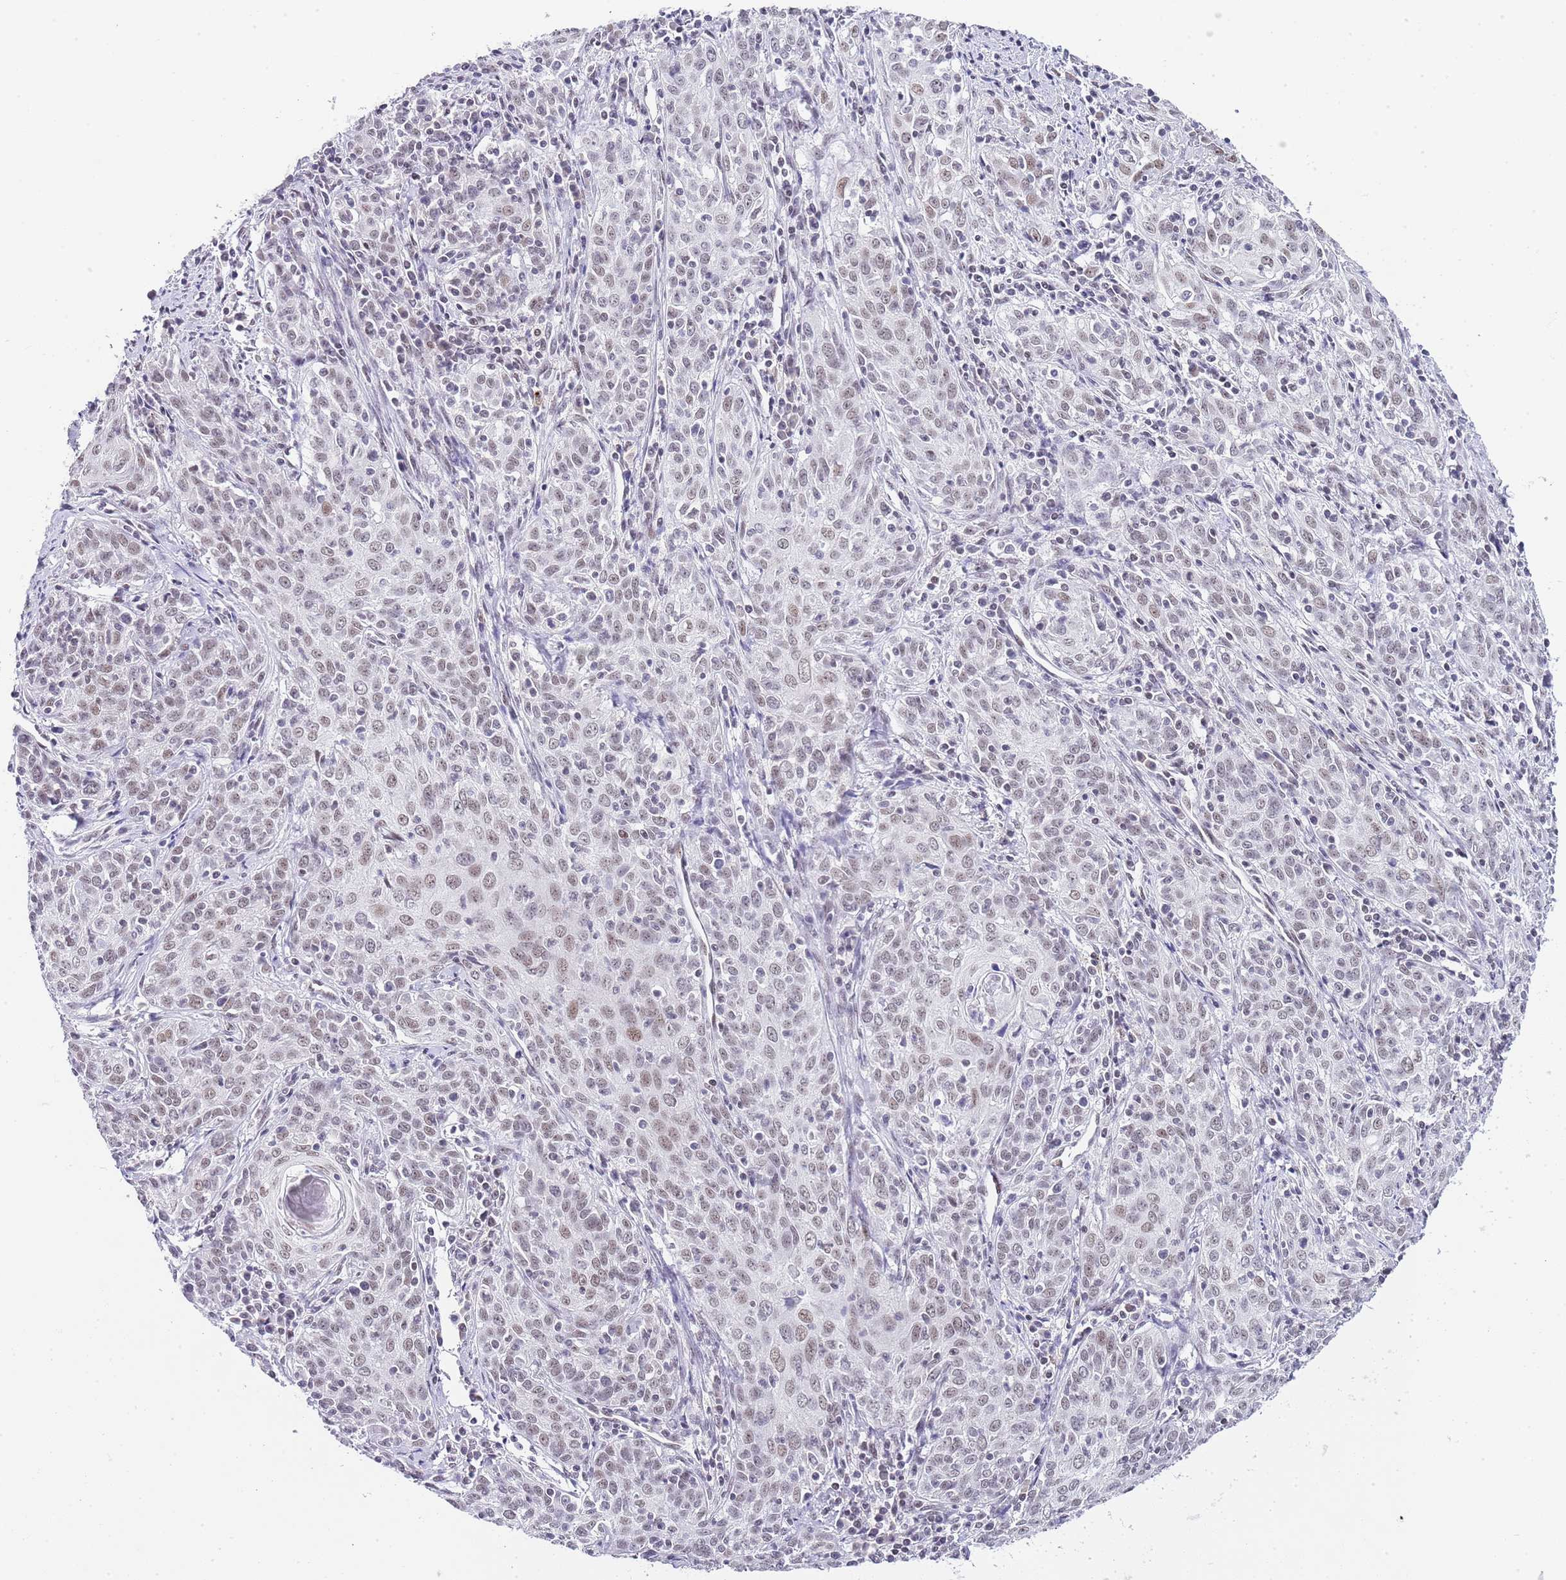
{"staining": {"intensity": "weak", "quantity": "25%-75%", "location": "nuclear"}, "tissue": "cervical cancer", "cell_type": "Tumor cells", "image_type": "cancer", "snomed": [{"axis": "morphology", "description": "Squamous cell carcinoma, NOS"}, {"axis": "topography", "description": "Cervix"}], "caption": "A histopathology image showing weak nuclear staining in approximately 25%-75% of tumor cells in cervical squamous cell carcinoma, as visualized by brown immunohistochemical staining.", "gene": "NOP56", "patient": {"sex": "female", "age": 57}}